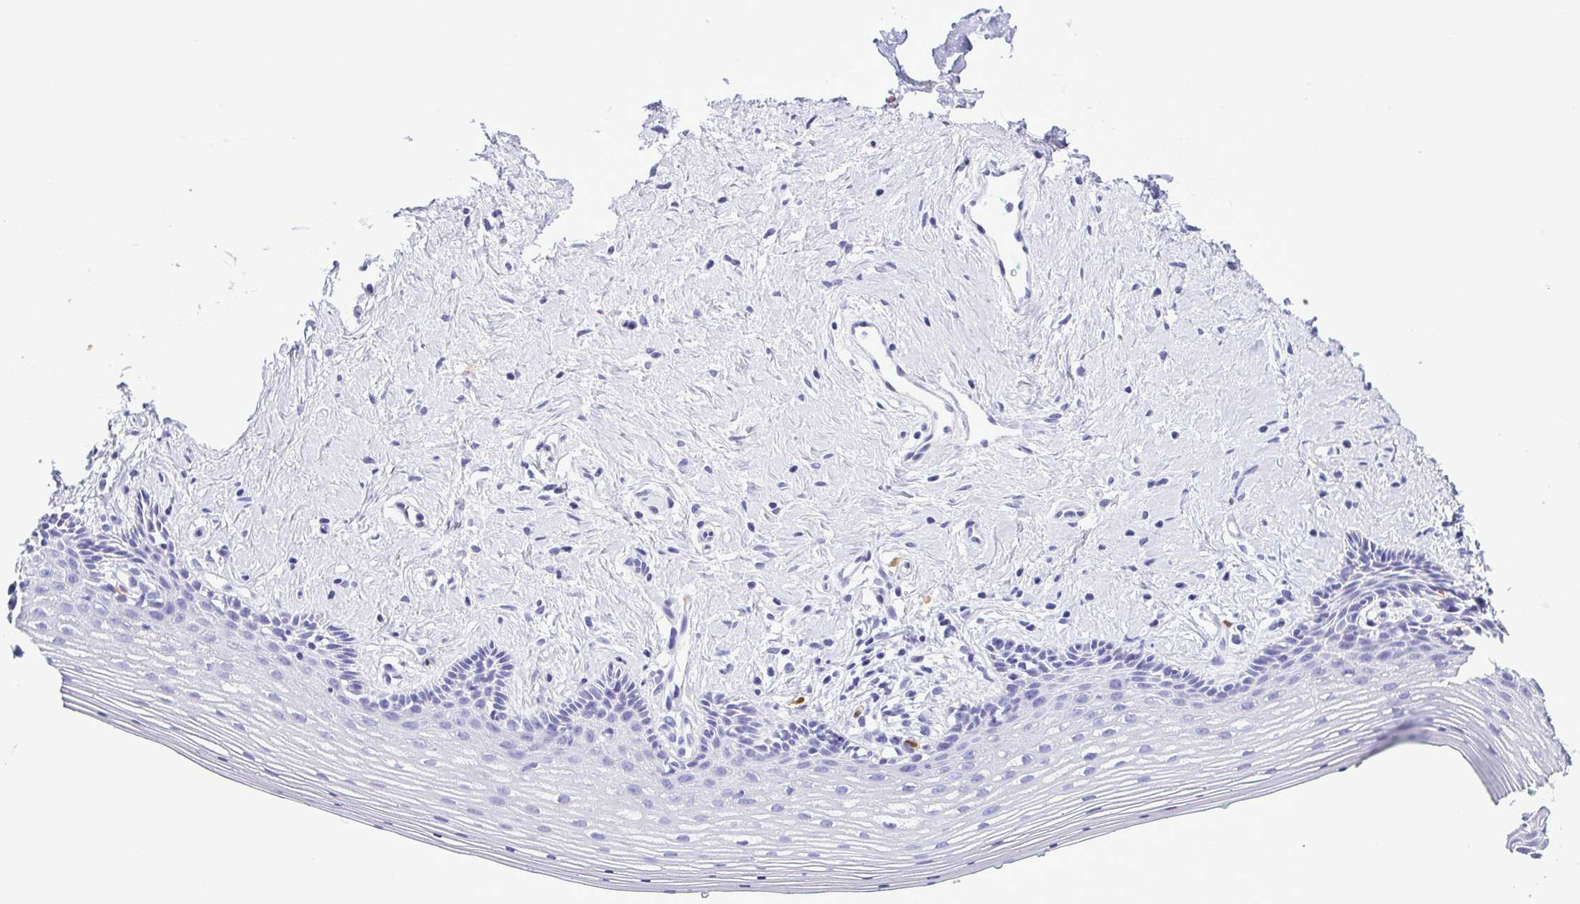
{"staining": {"intensity": "negative", "quantity": "none", "location": "none"}, "tissue": "vagina", "cell_type": "Squamous epithelial cells", "image_type": "normal", "snomed": [{"axis": "morphology", "description": "Normal tissue, NOS"}, {"axis": "topography", "description": "Vagina"}], "caption": "Vagina stained for a protein using IHC shows no positivity squamous epithelial cells.", "gene": "SPATA16", "patient": {"sex": "female", "age": 42}}